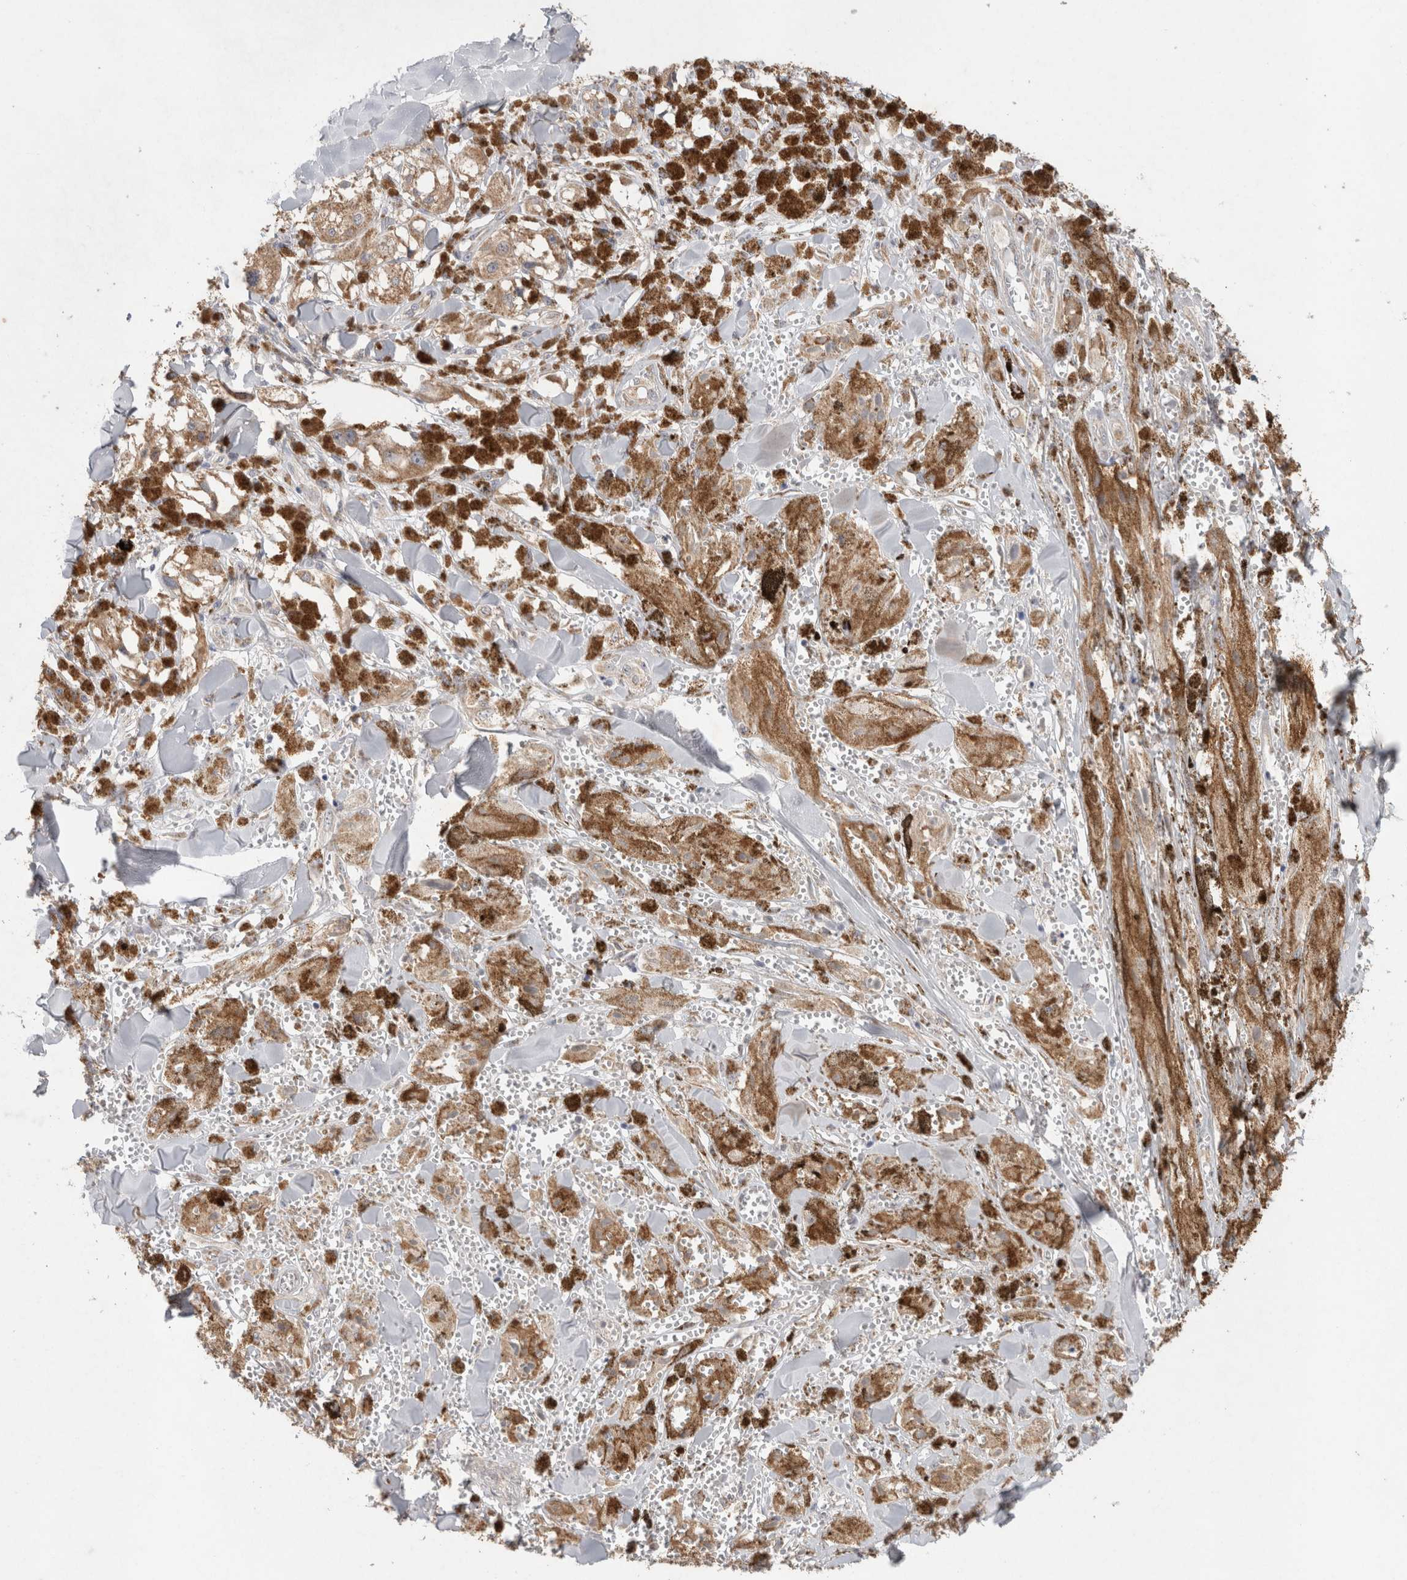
{"staining": {"intensity": "moderate", "quantity": ">75%", "location": "cytoplasmic/membranous"}, "tissue": "melanoma", "cell_type": "Tumor cells", "image_type": "cancer", "snomed": [{"axis": "morphology", "description": "Malignant melanoma, NOS"}, {"axis": "topography", "description": "Skin"}], "caption": "About >75% of tumor cells in melanoma show moderate cytoplasmic/membranous protein expression as visualized by brown immunohistochemical staining.", "gene": "RAB14", "patient": {"sex": "male", "age": 88}}